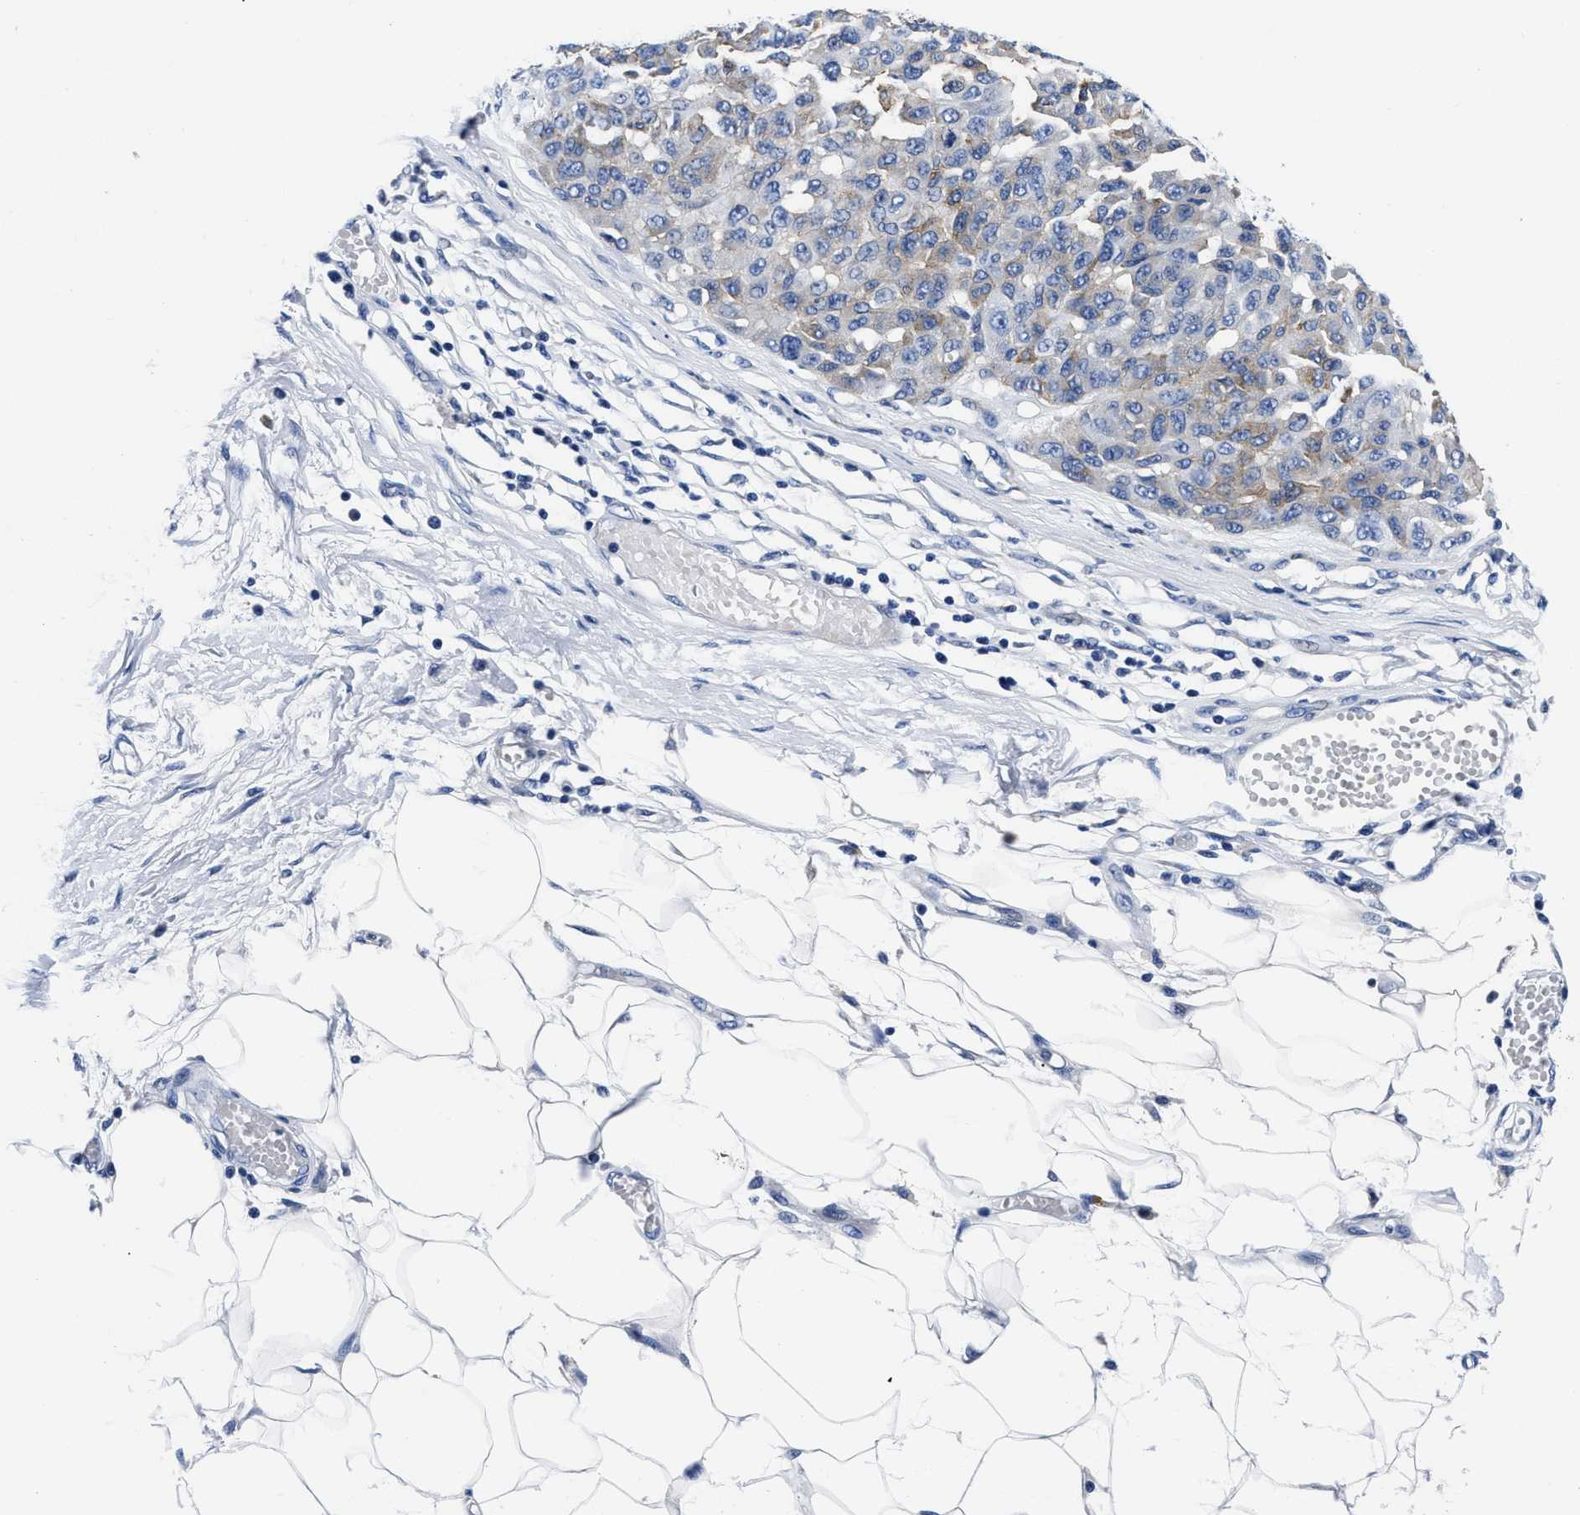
{"staining": {"intensity": "weak", "quantity": "25%-75%", "location": "cytoplasmic/membranous"}, "tissue": "melanoma", "cell_type": "Tumor cells", "image_type": "cancer", "snomed": [{"axis": "morphology", "description": "Normal tissue, NOS"}, {"axis": "morphology", "description": "Malignant melanoma, NOS"}, {"axis": "topography", "description": "Skin"}], "caption": "IHC histopathology image of neoplastic tissue: human melanoma stained using immunohistochemistry (IHC) reveals low levels of weak protein expression localized specifically in the cytoplasmic/membranous of tumor cells, appearing as a cytoplasmic/membranous brown color.", "gene": "SLC35F1", "patient": {"sex": "male", "age": 62}}